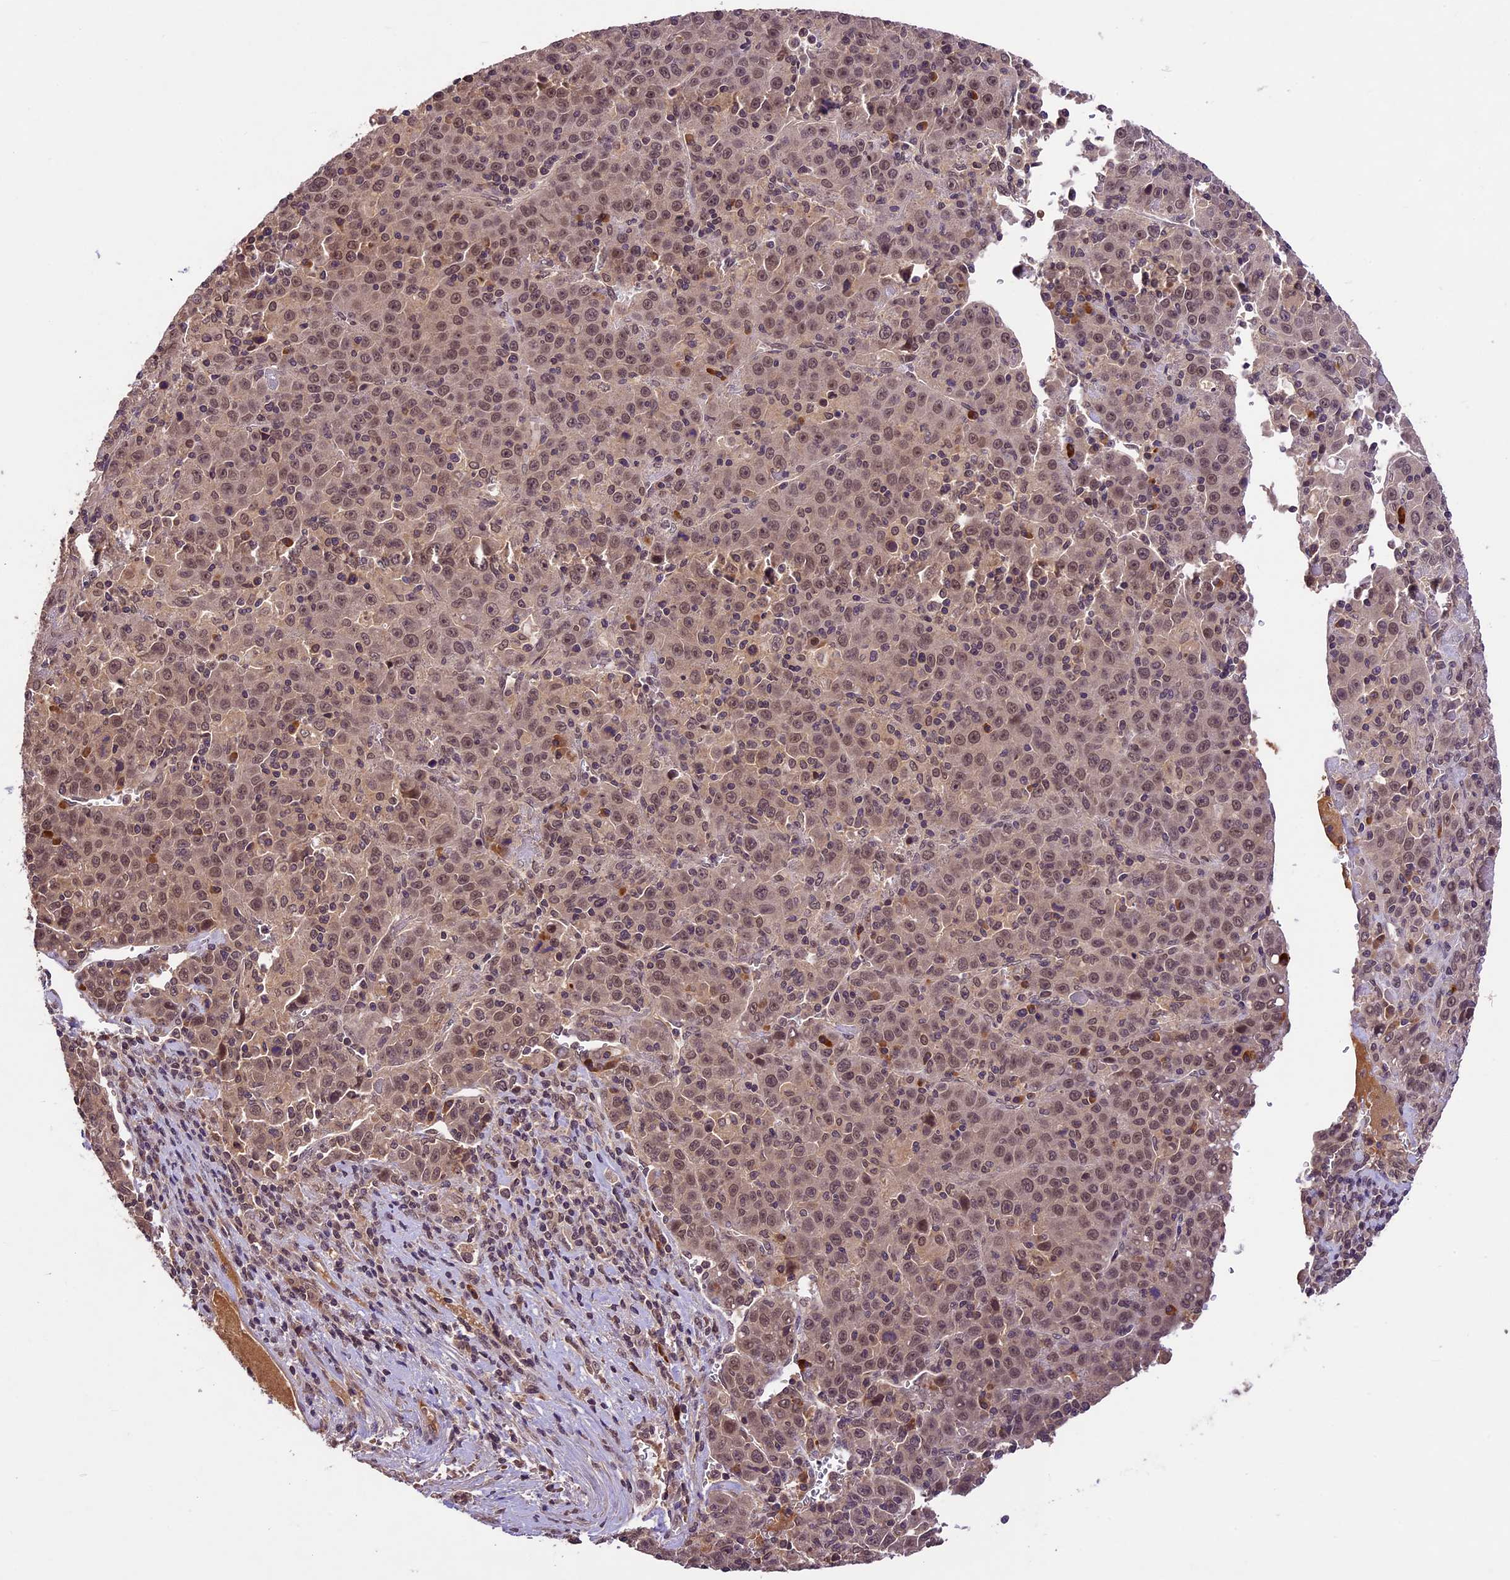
{"staining": {"intensity": "moderate", "quantity": ">75%", "location": "nuclear"}, "tissue": "liver cancer", "cell_type": "Tumor cells", "image_type": "cancer", "snomed": [{"axis": "morphology", "description": "Carcinoma, Hepatocellular, NOS"}, {"axis": "topography", "description": "Liver"}], "caption": "Moderate nuclear protein staining is identified in about >75% of tumor cells in hepatocellular carcinoma (liver).", "gene": "ATP10A", "patient": {"sex": "female", "age": 53}}